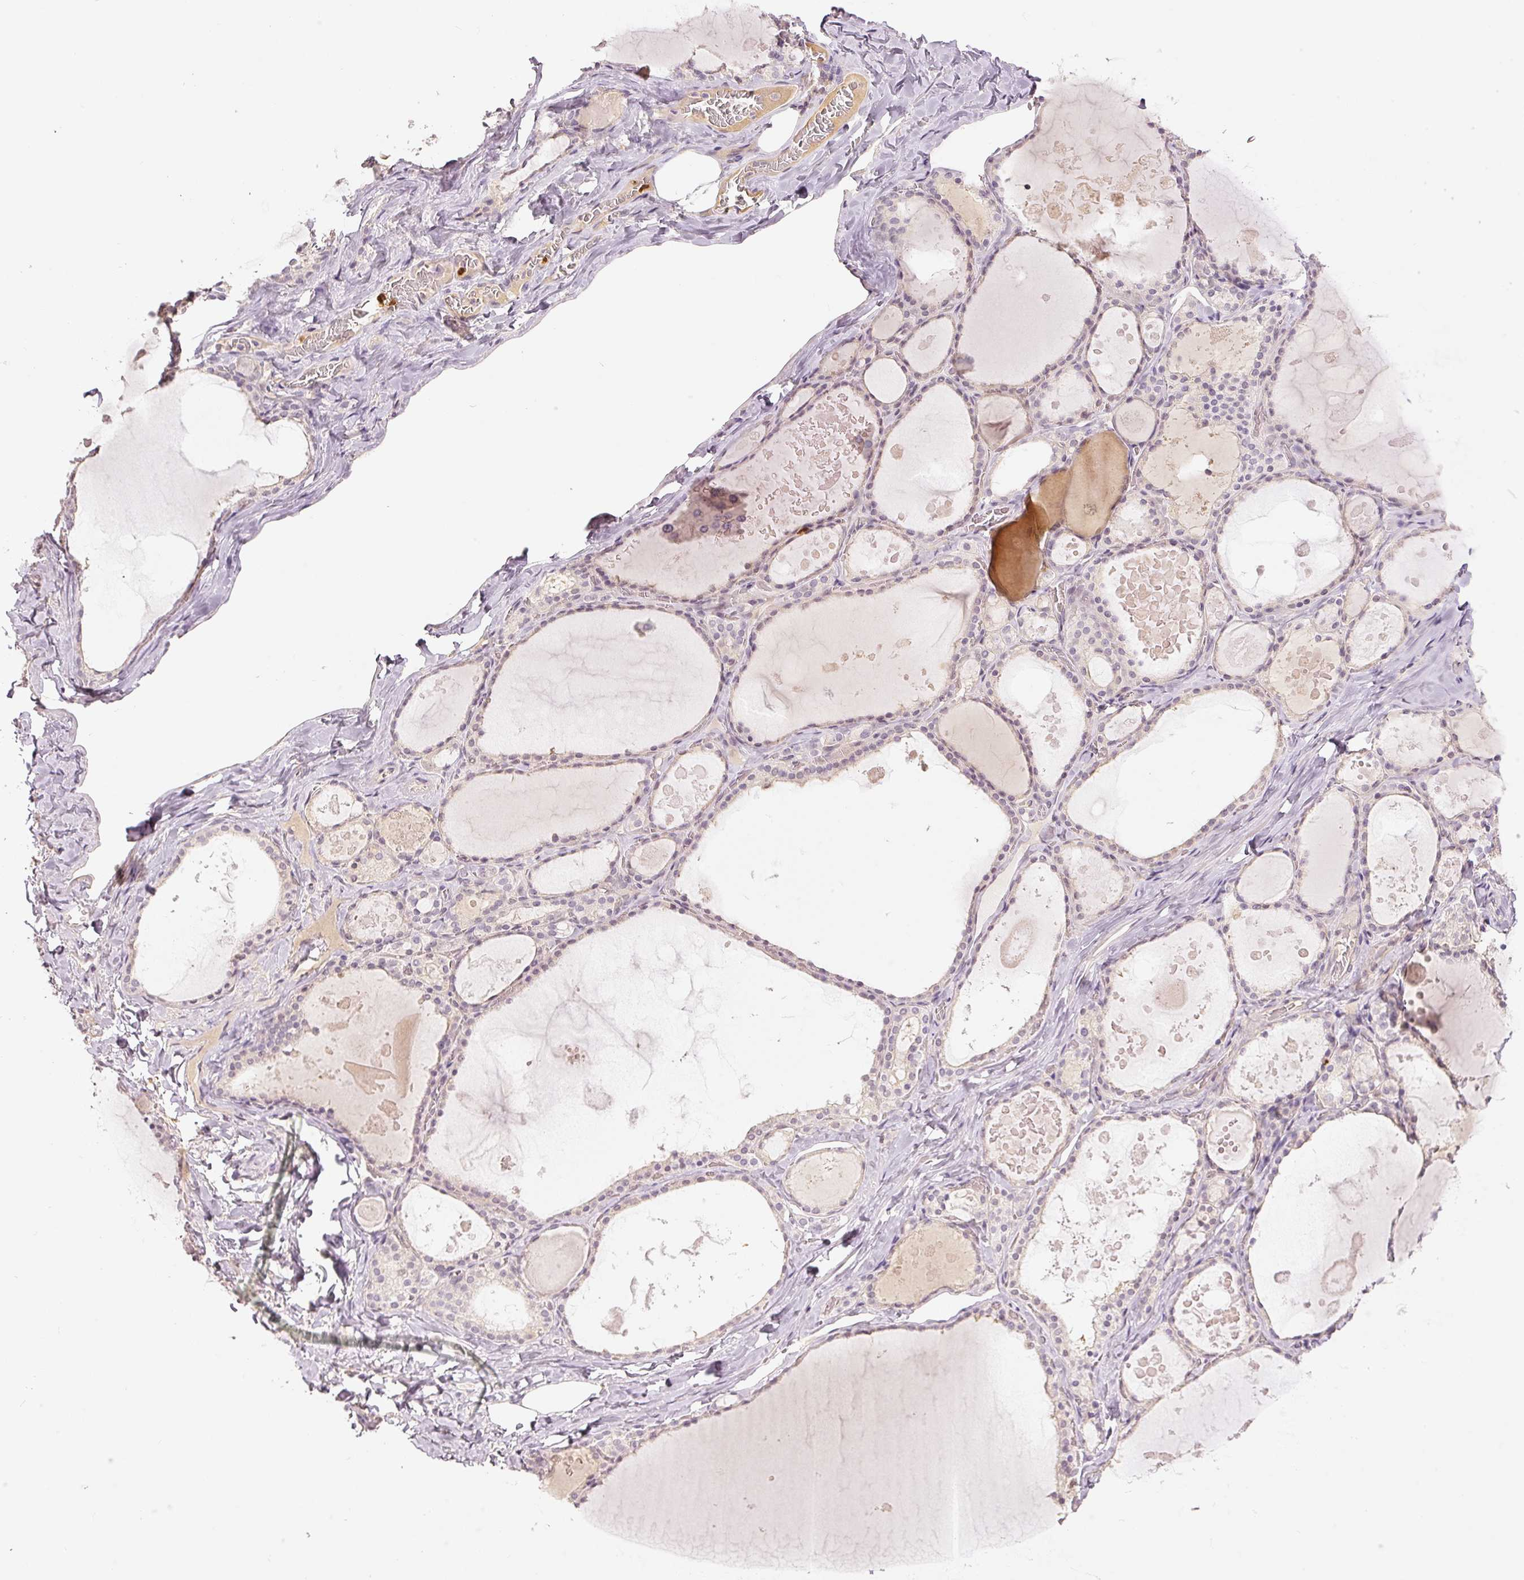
{"staining": {"intensity": "weak", "quantity": "25%-75%", "location": "nuclear"}, "tissue": "thyroid gland", "cell_type": "Glandular cells", "image_type": "normal", "snomed": [{"axis": "morphology", "description": "Normal tissue, NOS"}, {"axis": "topography", "description": "Thyroid gland"}], "caption": "This histopathology image displays IHC staining of benign thyroid gland, with low weak nuclear expression in approximately 25%-75% of glandular cells.", "gene": "GZMA", "patient": {"sex": "male", "age": 56}}